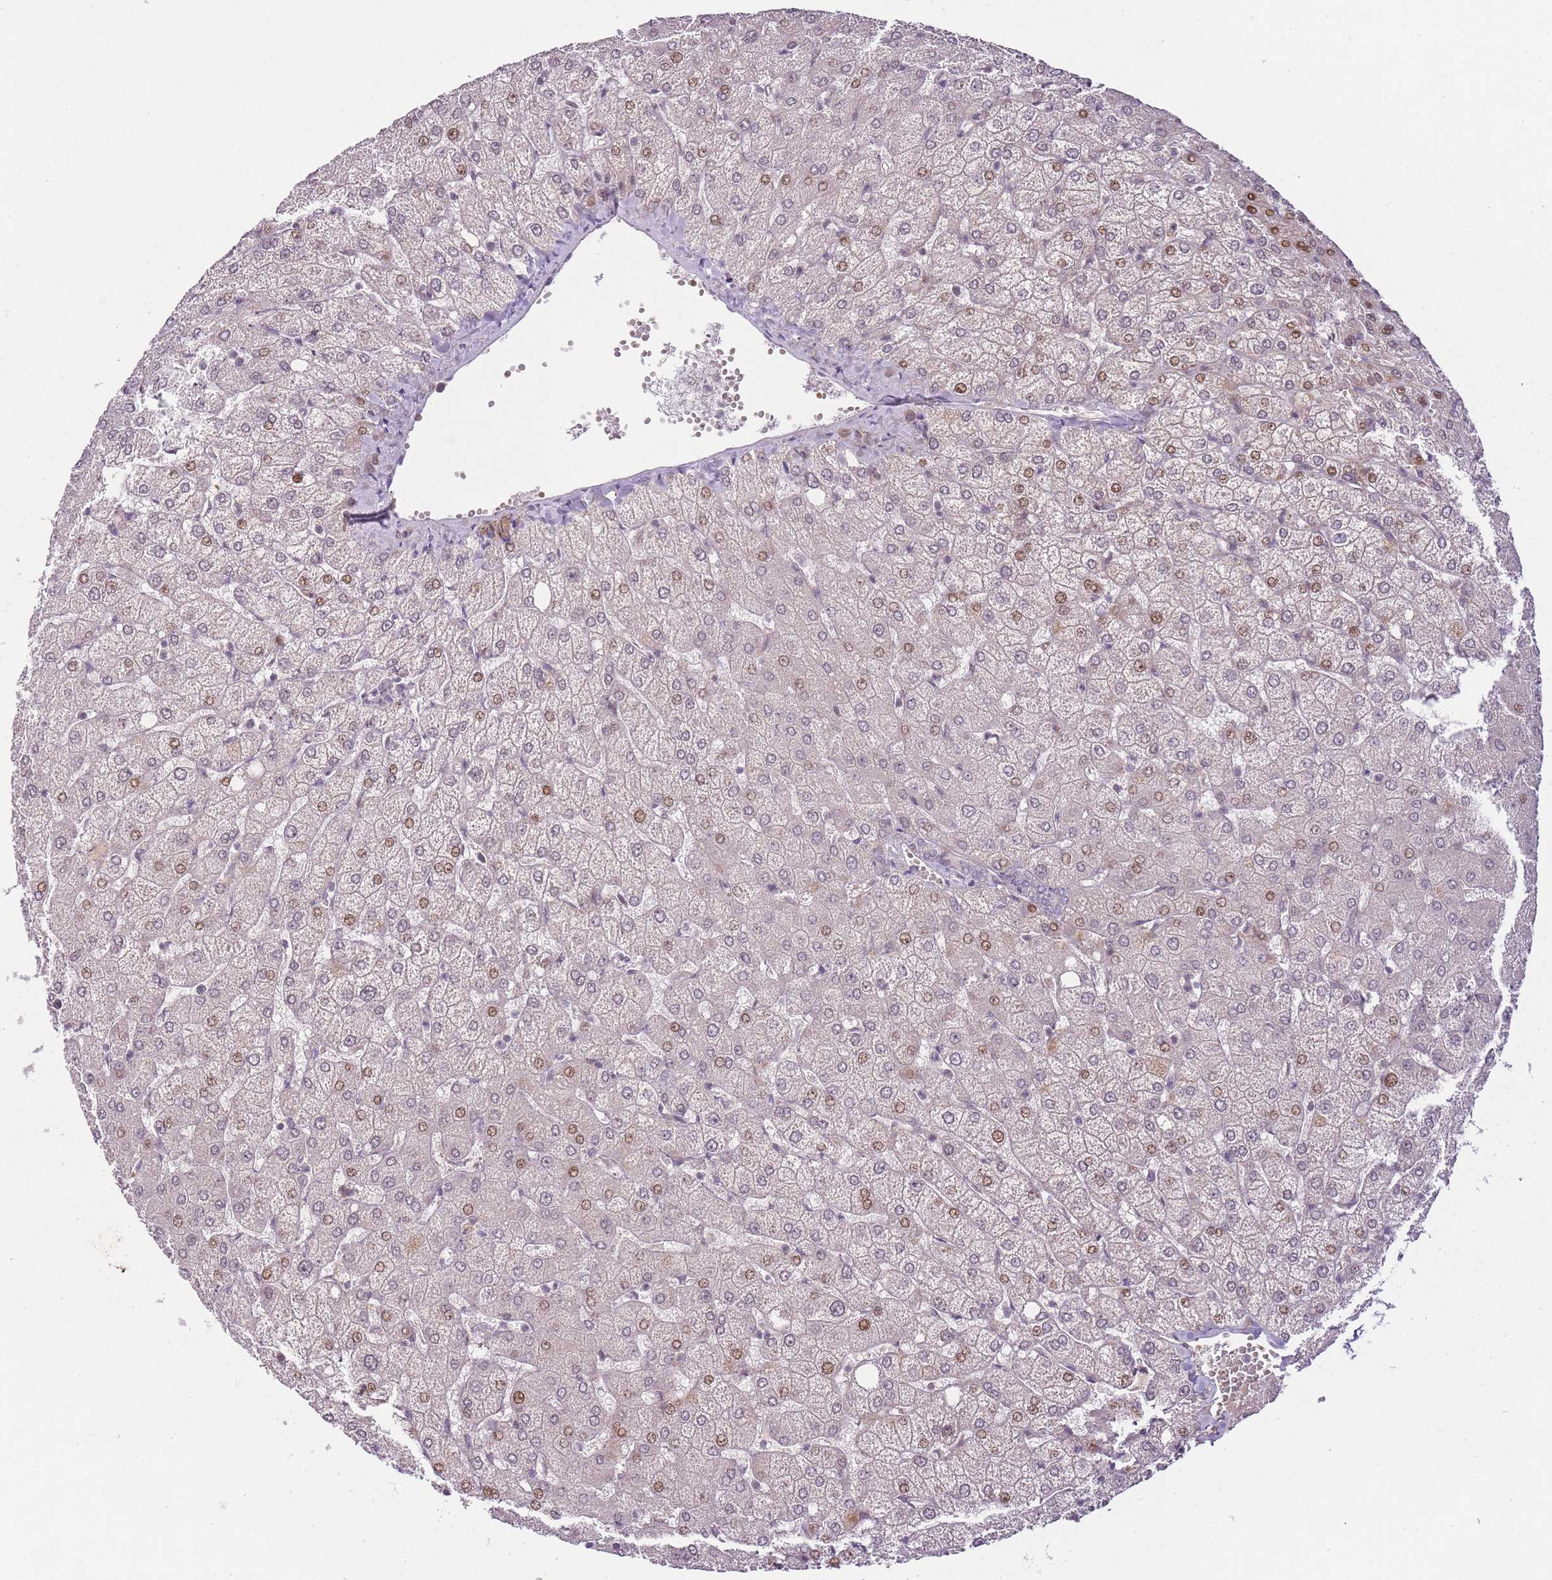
{"staining": {"intensity": "negative", "quantity": "none", "location": "none"}, "tissue": "liver", "cell_type": "Cholangiocytes", "image_type": "normal", "snomed": [{"axis": "morphology", "description": "Normal tissue, NOS"}, {"axis": "topography", "description": "Liver"}], "caption": "An immunohistochemistry (IHC) image of normal liver is shown. There is no staining in cholangiocytes of liver.", "gene": "OGG1", "patient": {"sex": "female", "age": 54}}